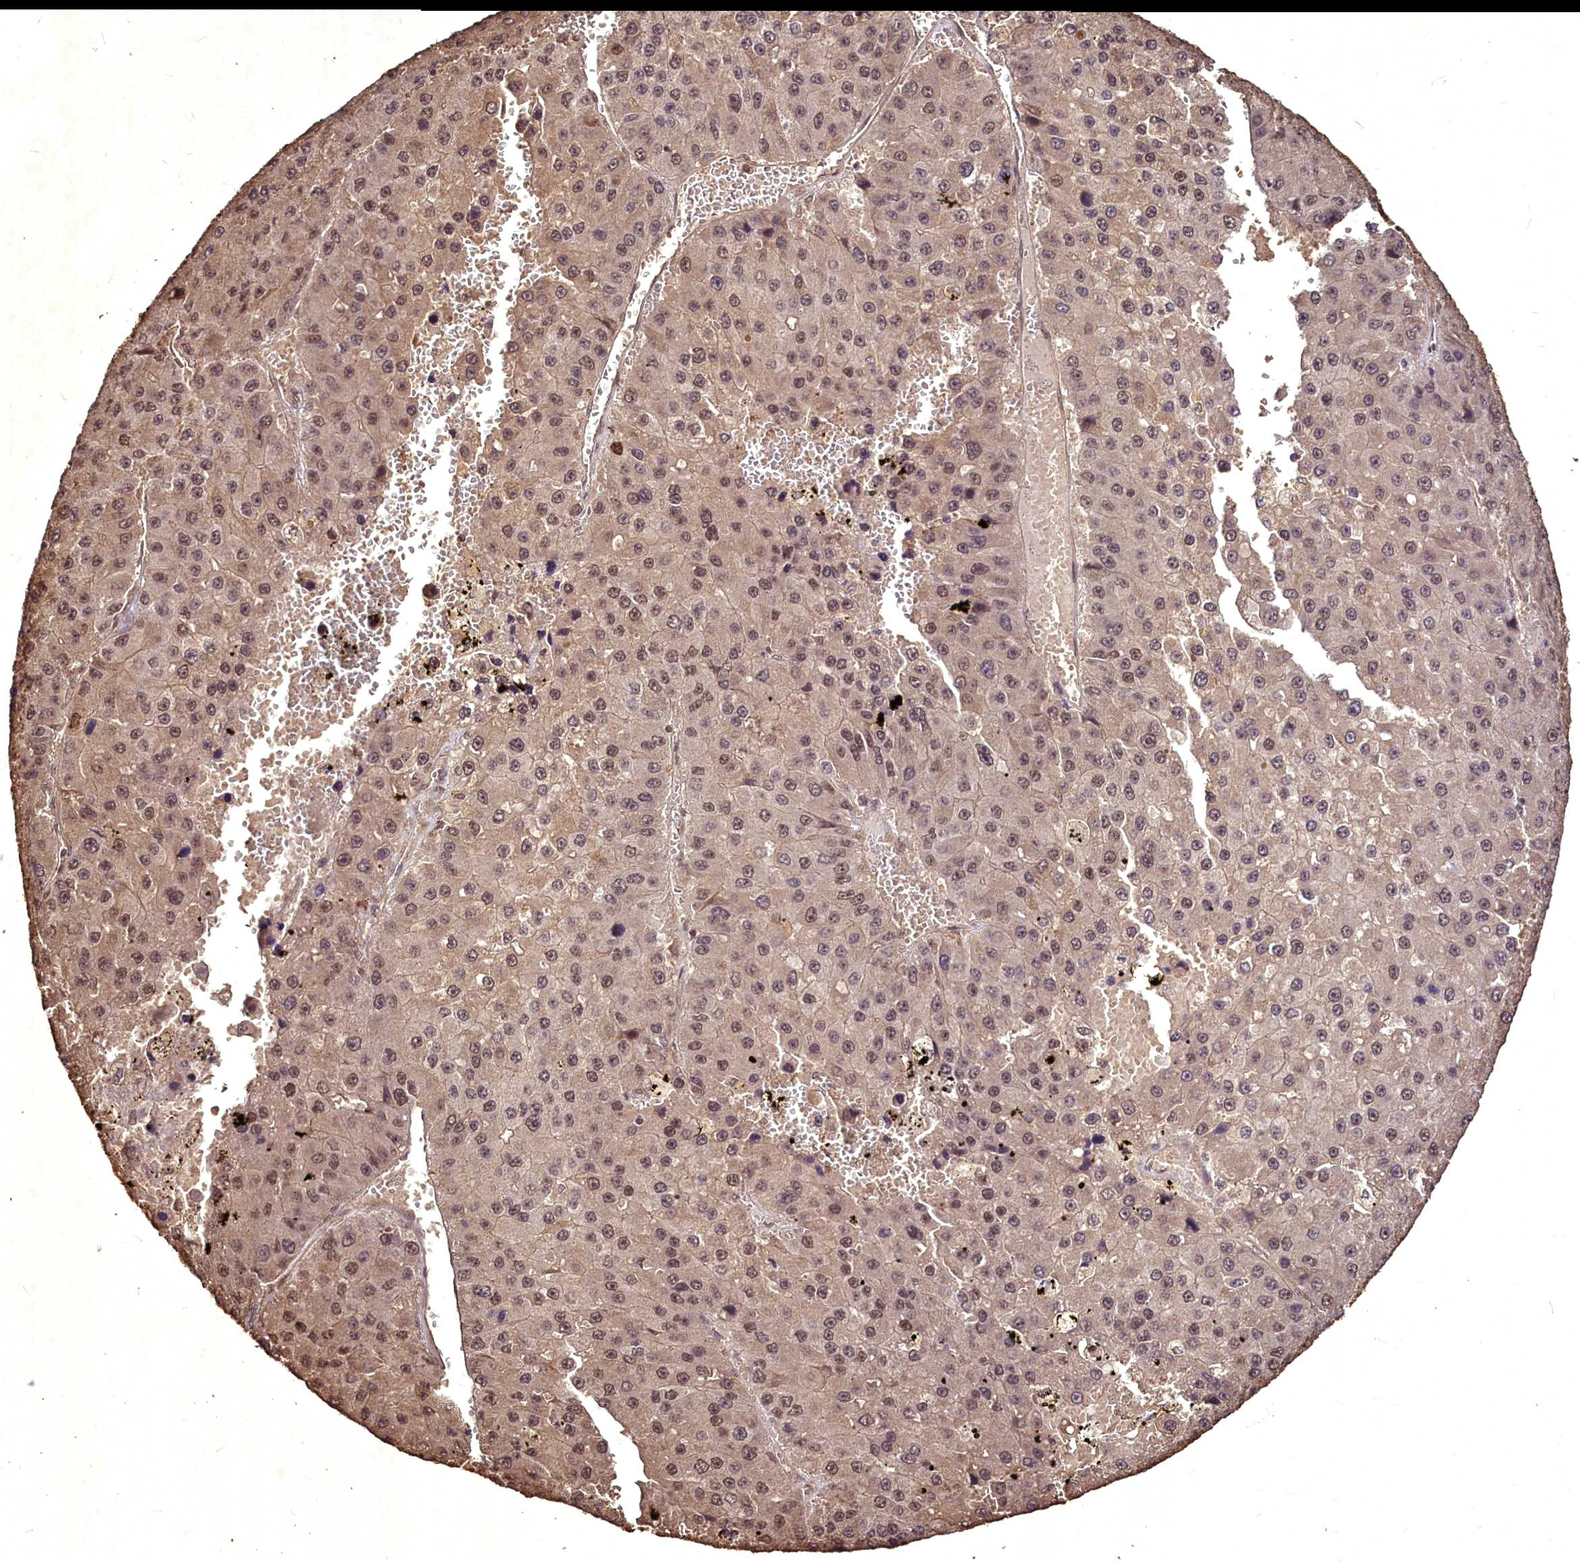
{"staining": {"intensity": "moderate", "quantity": ">75%", "location": "nuclear"}, "tissue": "liver cancer", "cell_type": "Tumor cells", "image_type": "cancer", "snomed": [{"axis": "morphology", "description": "Carcinoma, Hepatocellular, NOS"}, {"axis": "topography", "description": "Liver"}], "caption": "Protein expression by IHC shows moderate nuclear expression in approximately >75% of tumor cells in hepatocellular carcinoma (liver).", "gene": "VPS51", "patient": {"sex": "female", "age": 73}}